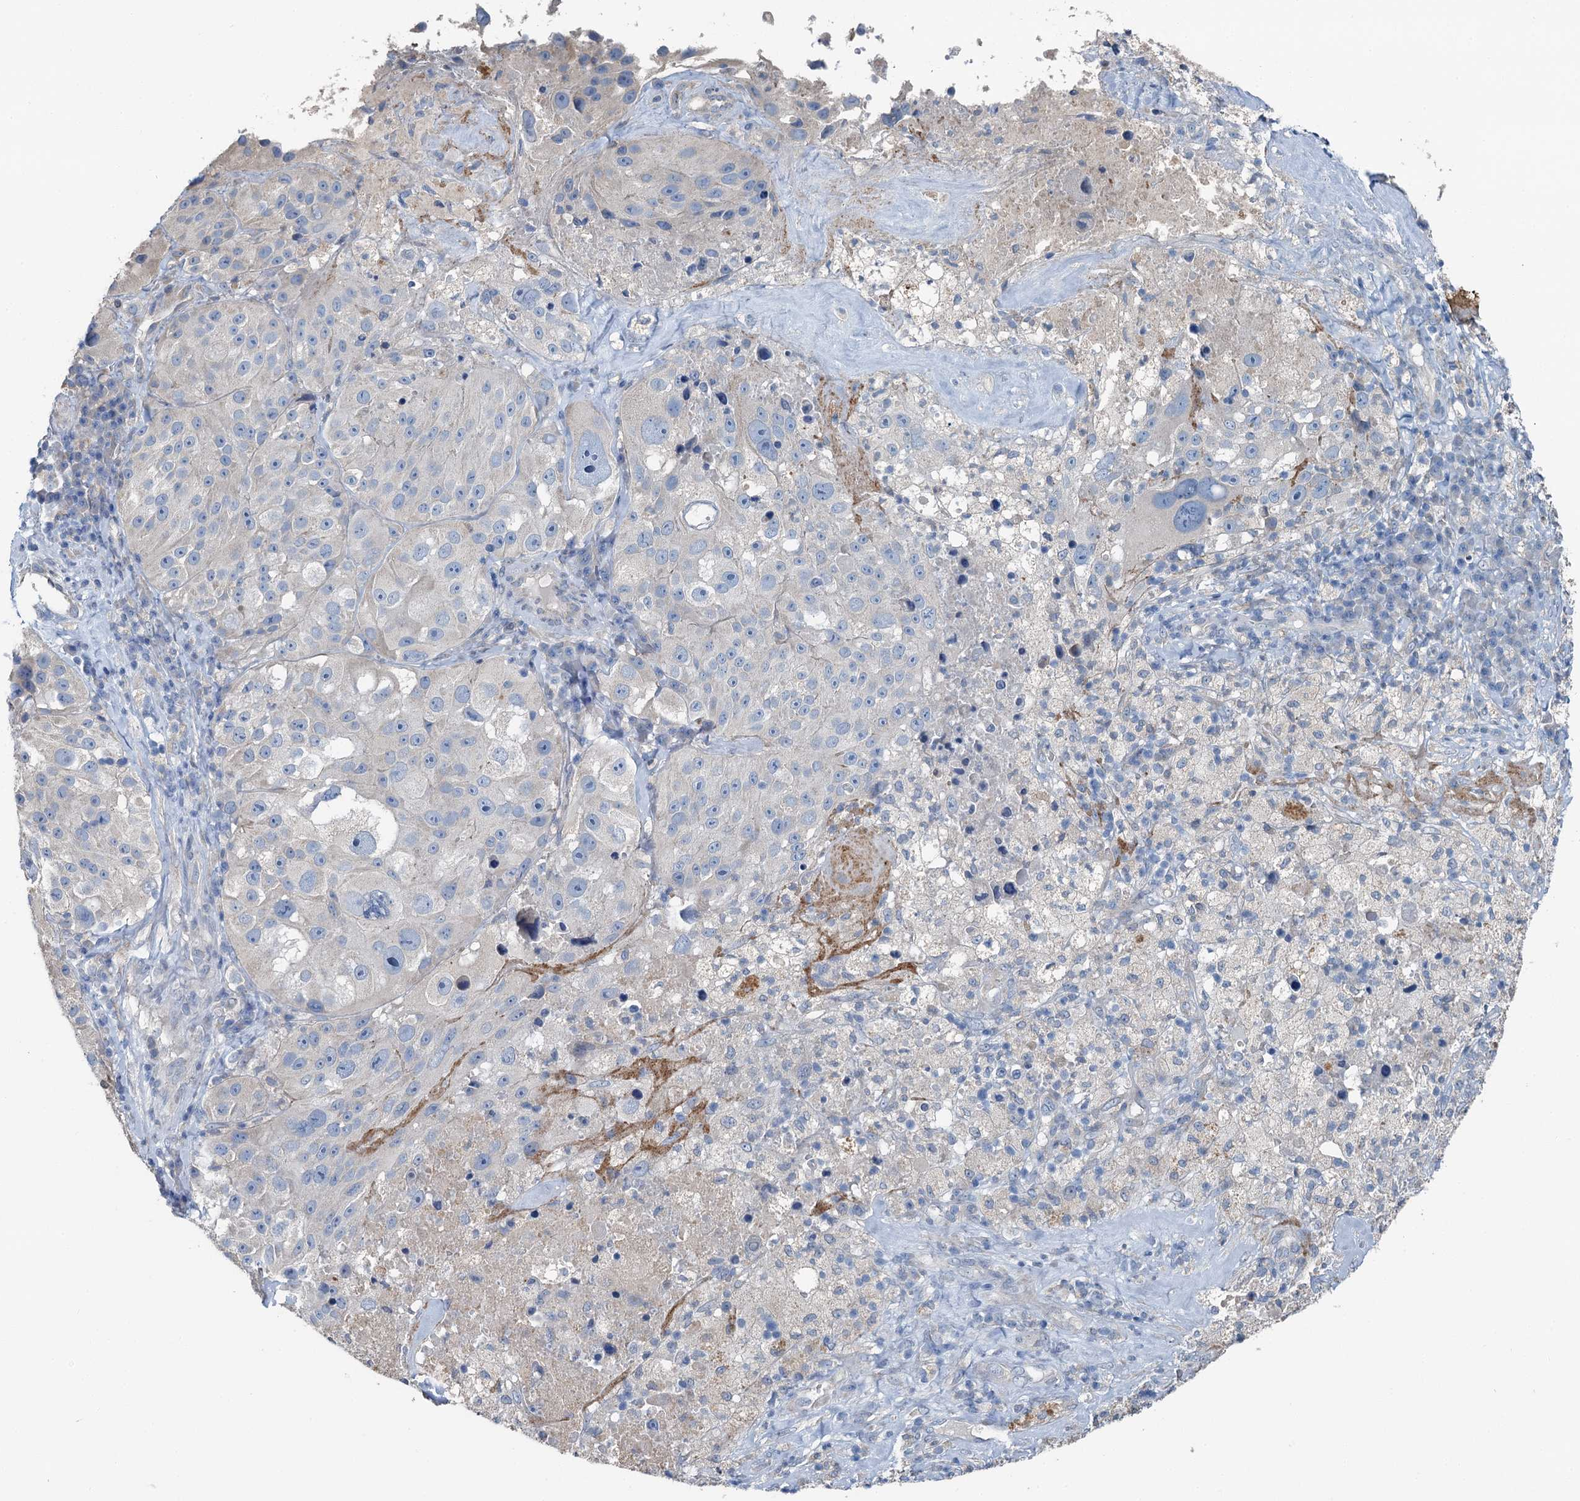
{"staining": {"intensity": "negative", "quantity": "none", "location": "none"}, "tissue": "melanoma", "cell_type": "Tumor cells", "image_type": "cancer", "snomed": [{"axis": "morphology", "description": "Malignant melanoma, Metastatic site"}, {"axis": "topography", "description": "Lymph node"}], "caption": "DAB (3,3'-diaminobenzidine) immunohistochemical staining of malignant melanoma (metastatic site) exhibits no significant positivity in tumor cells. (DAB (3,3'-diaminobenzidine) immunohistochemistry with hematoxylin counter stain).", "gene": "C6orf120", "patient": {"sex": "male", "age": 62}}